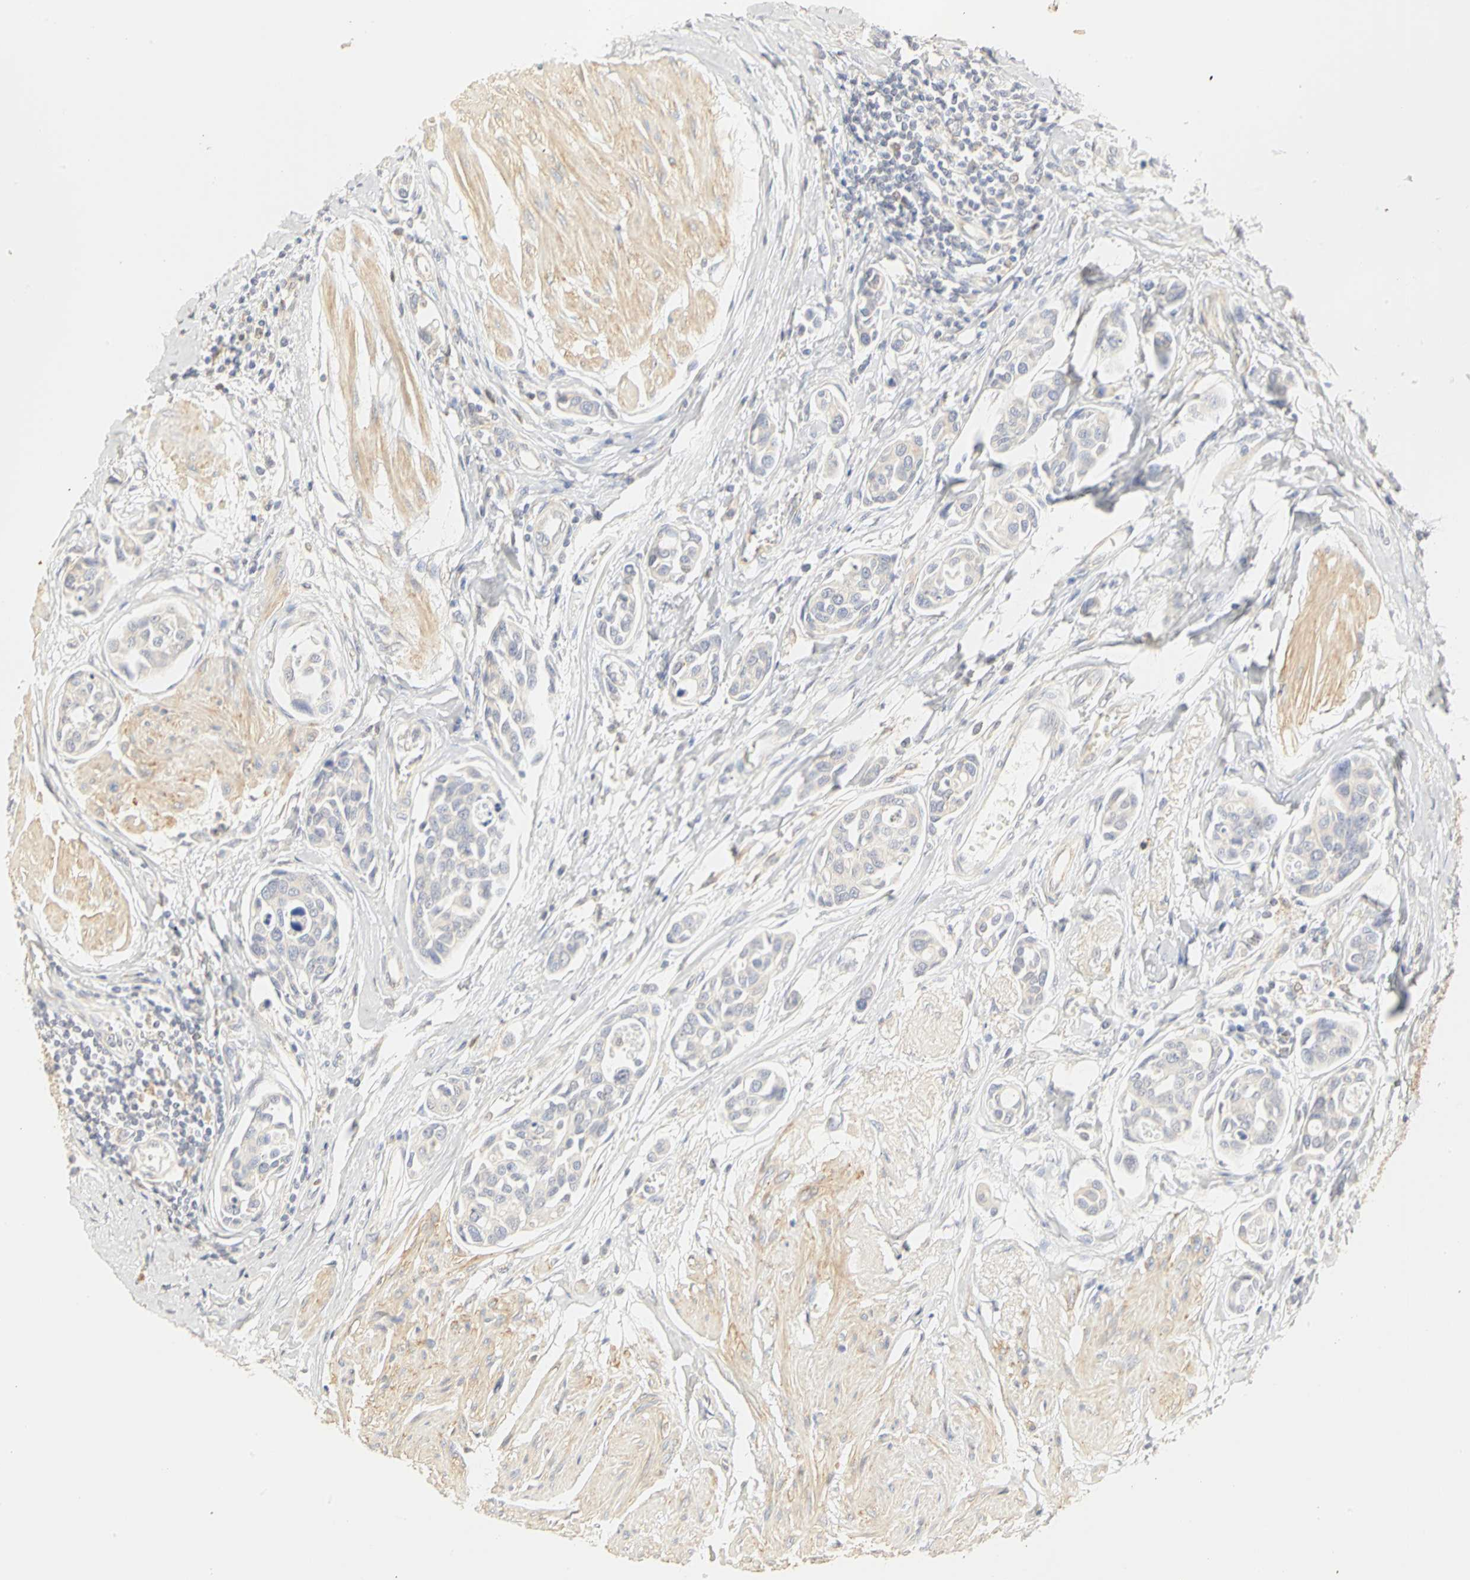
{"staining": {"intensity": "weak", "quantity": "25%-75%", "location": "cytoplasmic/membranous"}, "tissue": "urothelial cancer", "cell_type": "Tumor cells", "image_type": "cancer", "snomed": [{"axis": "morphology", "description": "Urothelial carcinoma, High grade"}, {"axis": "topography", "description": "Urinary bladder"}], "caption": "Protein staining displays weak cytoplasmic/membranous staining in approximately 25%-75% of tumor cells in urothelial cancer.", "gene": "GNRH2", "patient": {"sex": "male", "age": 78}}